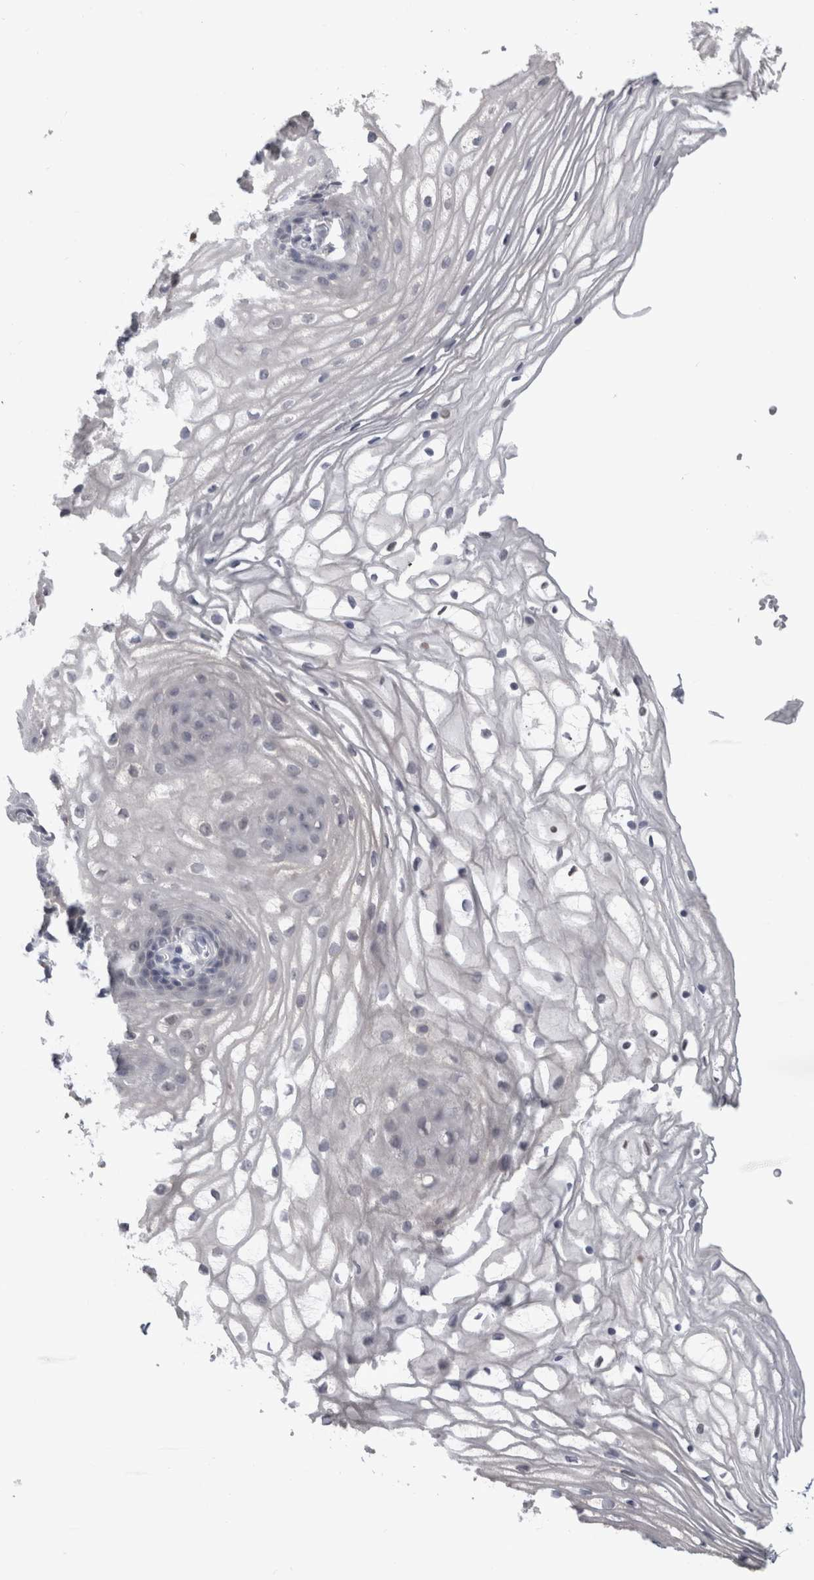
{"staining": {"intensity": "negative", "quantity": "none", "location": "none"}, "tissue": "vagina", "cell_type": "Squamous epithelial cells", "image_type": "normal", "snomed": [{"axis": "morphology", "description": "Normal tissue, NOS"}, {"axis": "topography", "description": "Vagina"}], "caption": "Vagina was stained to show a protein in brown. There is no significant expression in squamous epithelial cells. (DAB immunohistochemistry (IHC) visualized using brightfield microscopy, high magnification).", "gene": "TMEM242", "patient": {"sex": "female", "age": 60}}